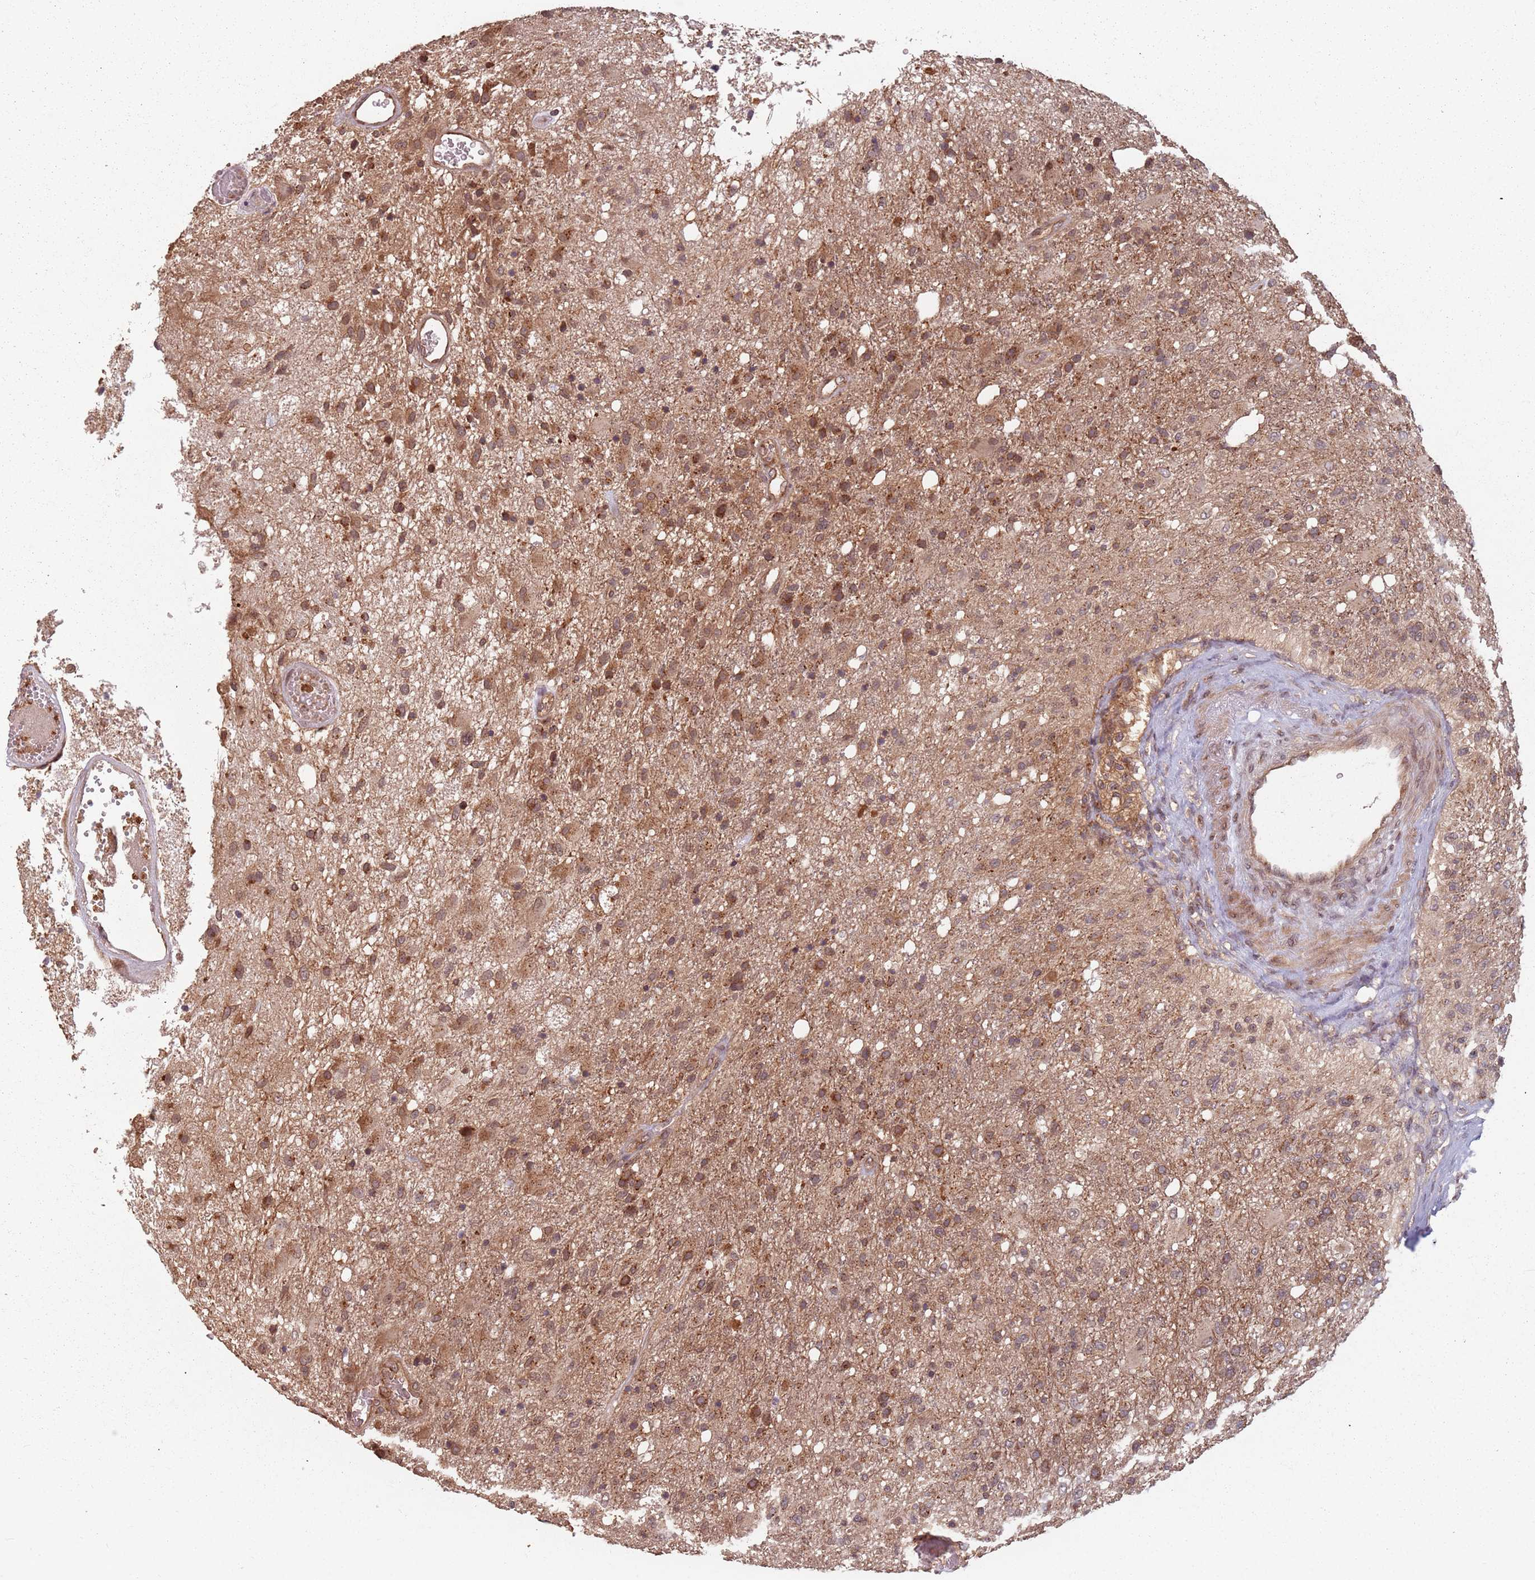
{"staining": {"intensity": "moderate", "quantity": ">75%", "location": "cytoplasmic/membranous"}, "tissue": "glioma", "cell_type": "Tumor cells", "image_type": "cancer", "snomed": [{"axis": "morphology", "description": "Glioma, malignant, High grade"}, {"axis": "topography", "description": "Brain"}], "caption": "Malignant high-grade glioma stained with DAB immunohistochemistry (IHC) exhibits medium levels of moderate cytoplasmic/membranous positivity in about >75% of tumor cells.", "gene": "C3orf14", "patient": {"sex": "female", "age": 74}}